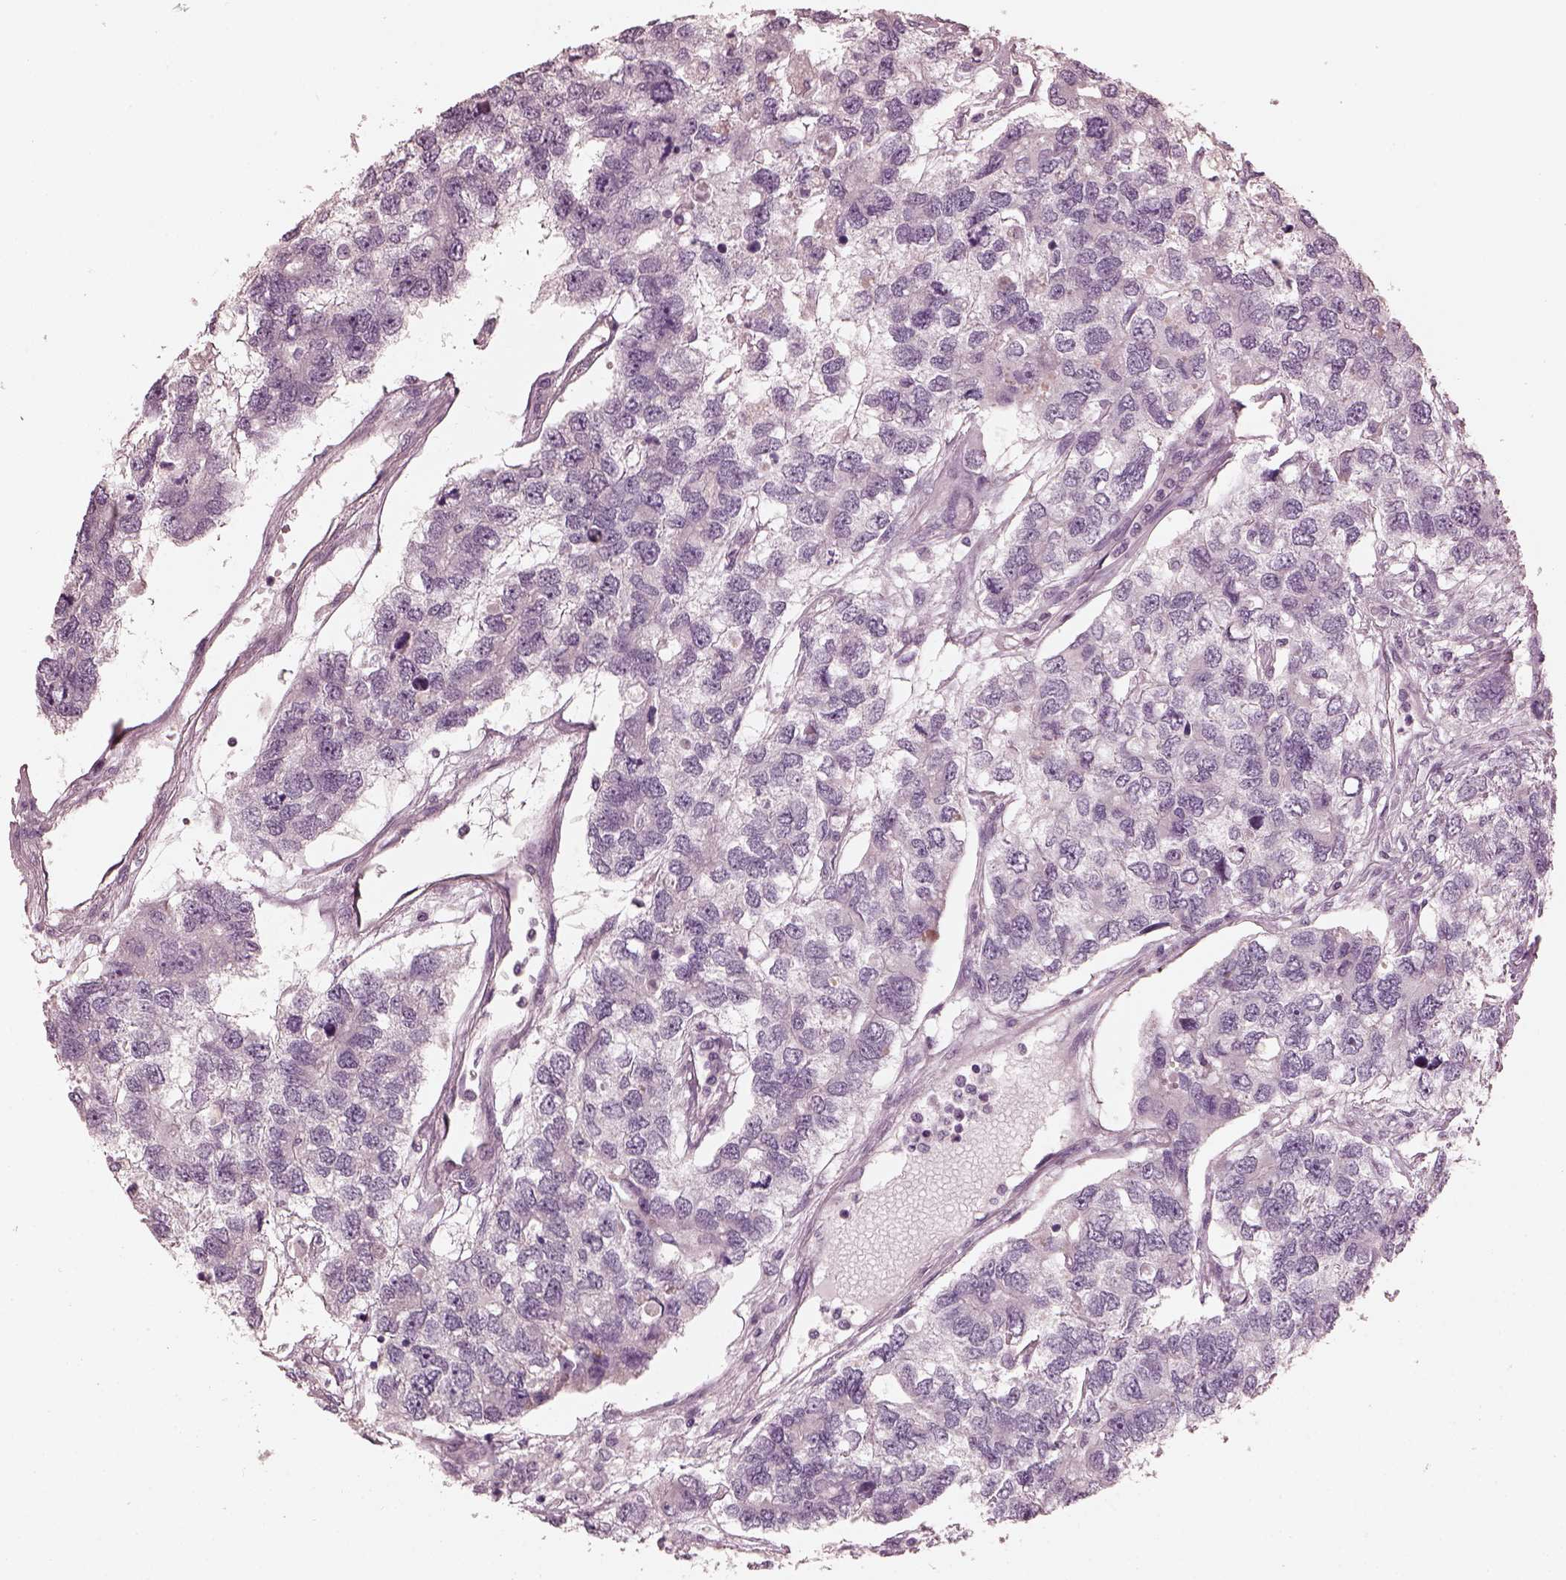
{"staining": {"intensity": "negative", "quantity": "none", "location": "none"}, "tissue": "testis cancer", "cell_type": "Tumor cells", "image_type": "cancer", "snomed": [{"axis": "morphology", "description": "Seminoma, NOS"}, {"axis": "topography", "description": "Testis"}], "caption": "Immunohistochemical staining of testis cancer (seminoma) reveals no significant expression in tumor cells.", "gene": "OPTC", "patient": {"sex": "male", "age": 52}}